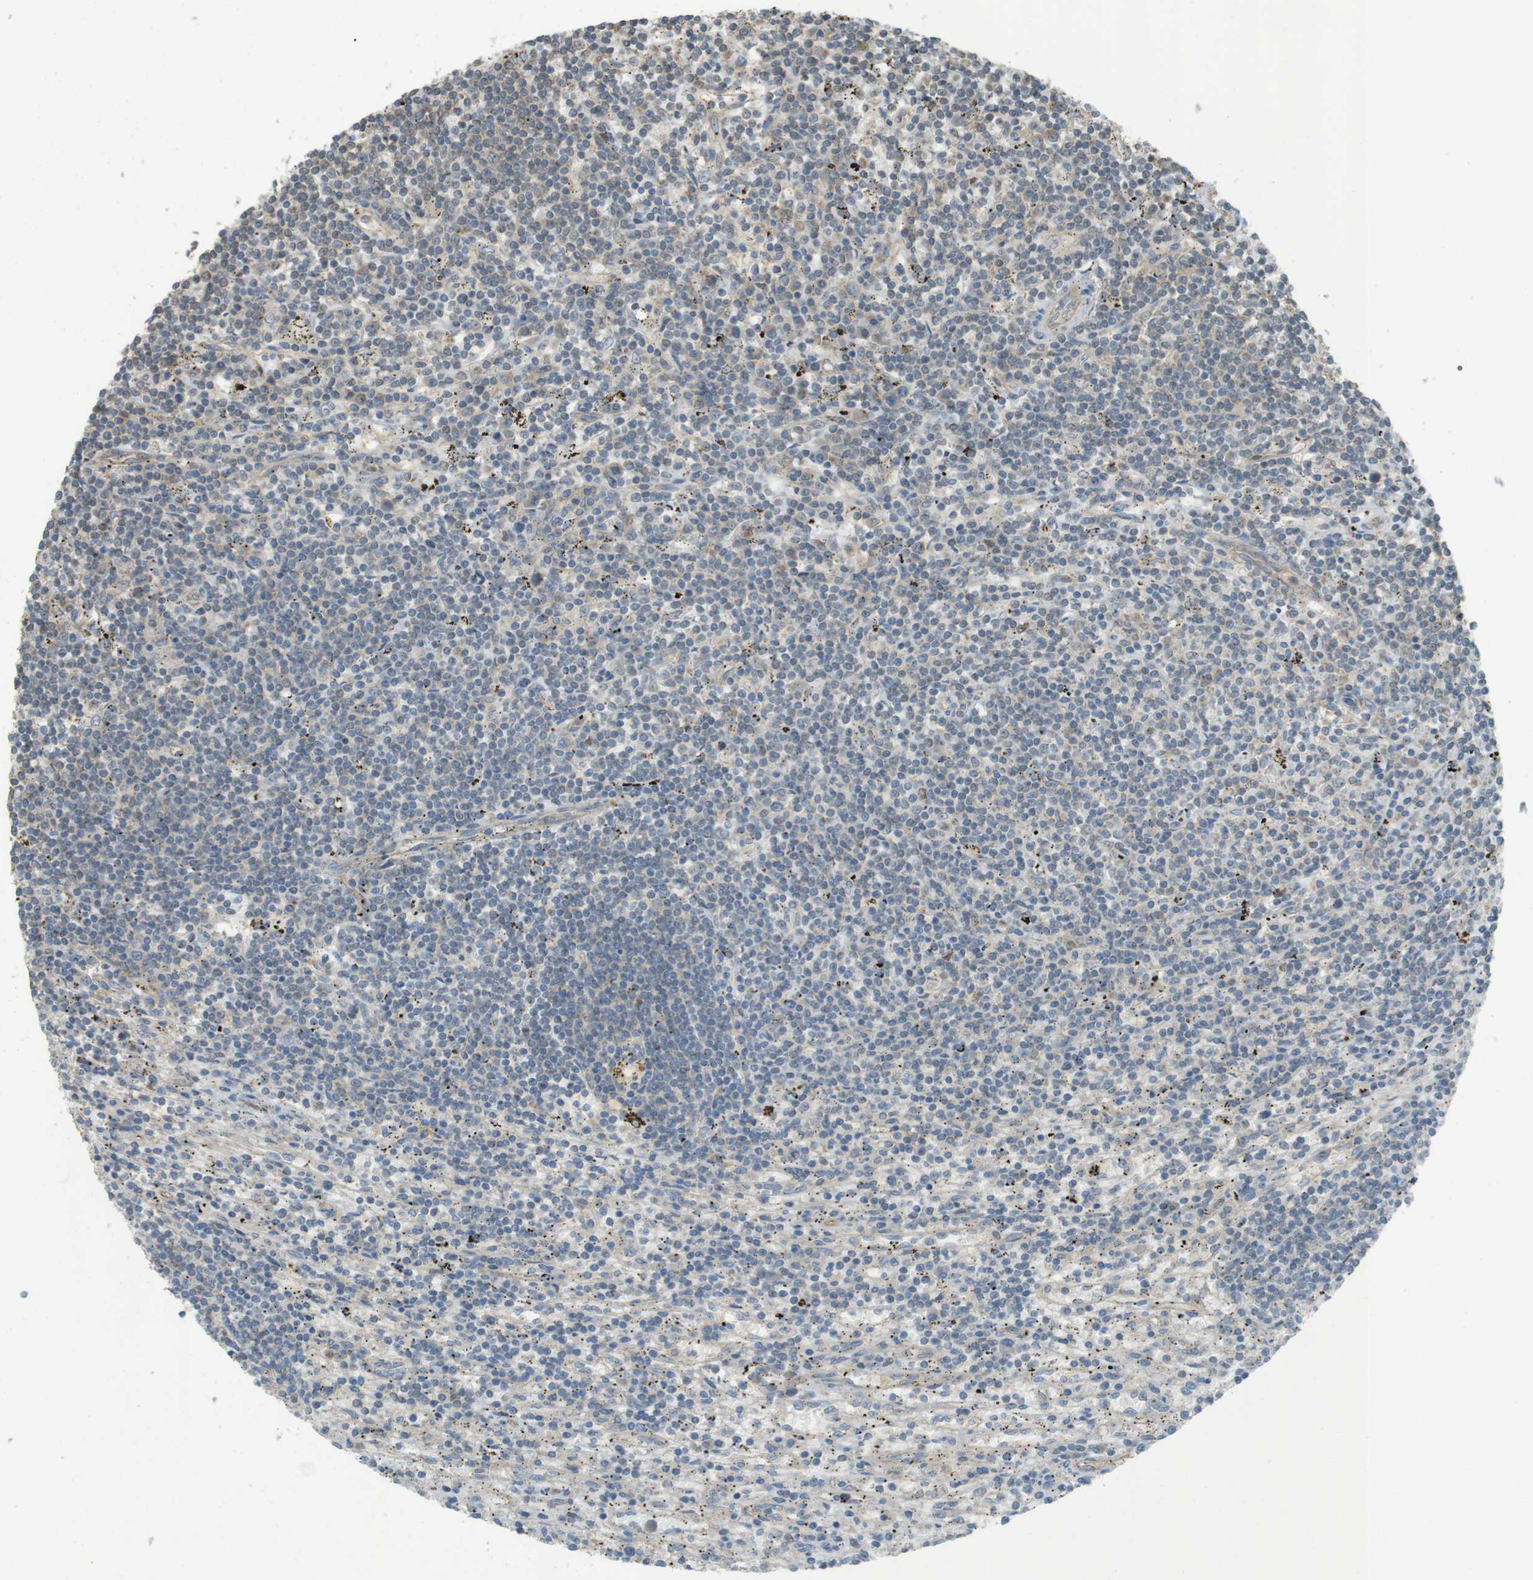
{"staining": {"intensity": "negative", "quantity": "none", "location": "none"}, "tissue": "lymphoma", "cell_type": "Tumor cells", "image_type": "cancer", "snomed": [{"axis": "morphology", "description": "Malignant lymphoma, non-Hodgkin's type, Low grade"}, {"axis": "topography", "description": "Spleen"}], "caption": "Tumor cells show no significant protein staining in malignant lymphoma, non-Hodgkin's type (low-grade).", "gene": "ZDHHC20", "patient": {"sex": "male", "age": 76}}